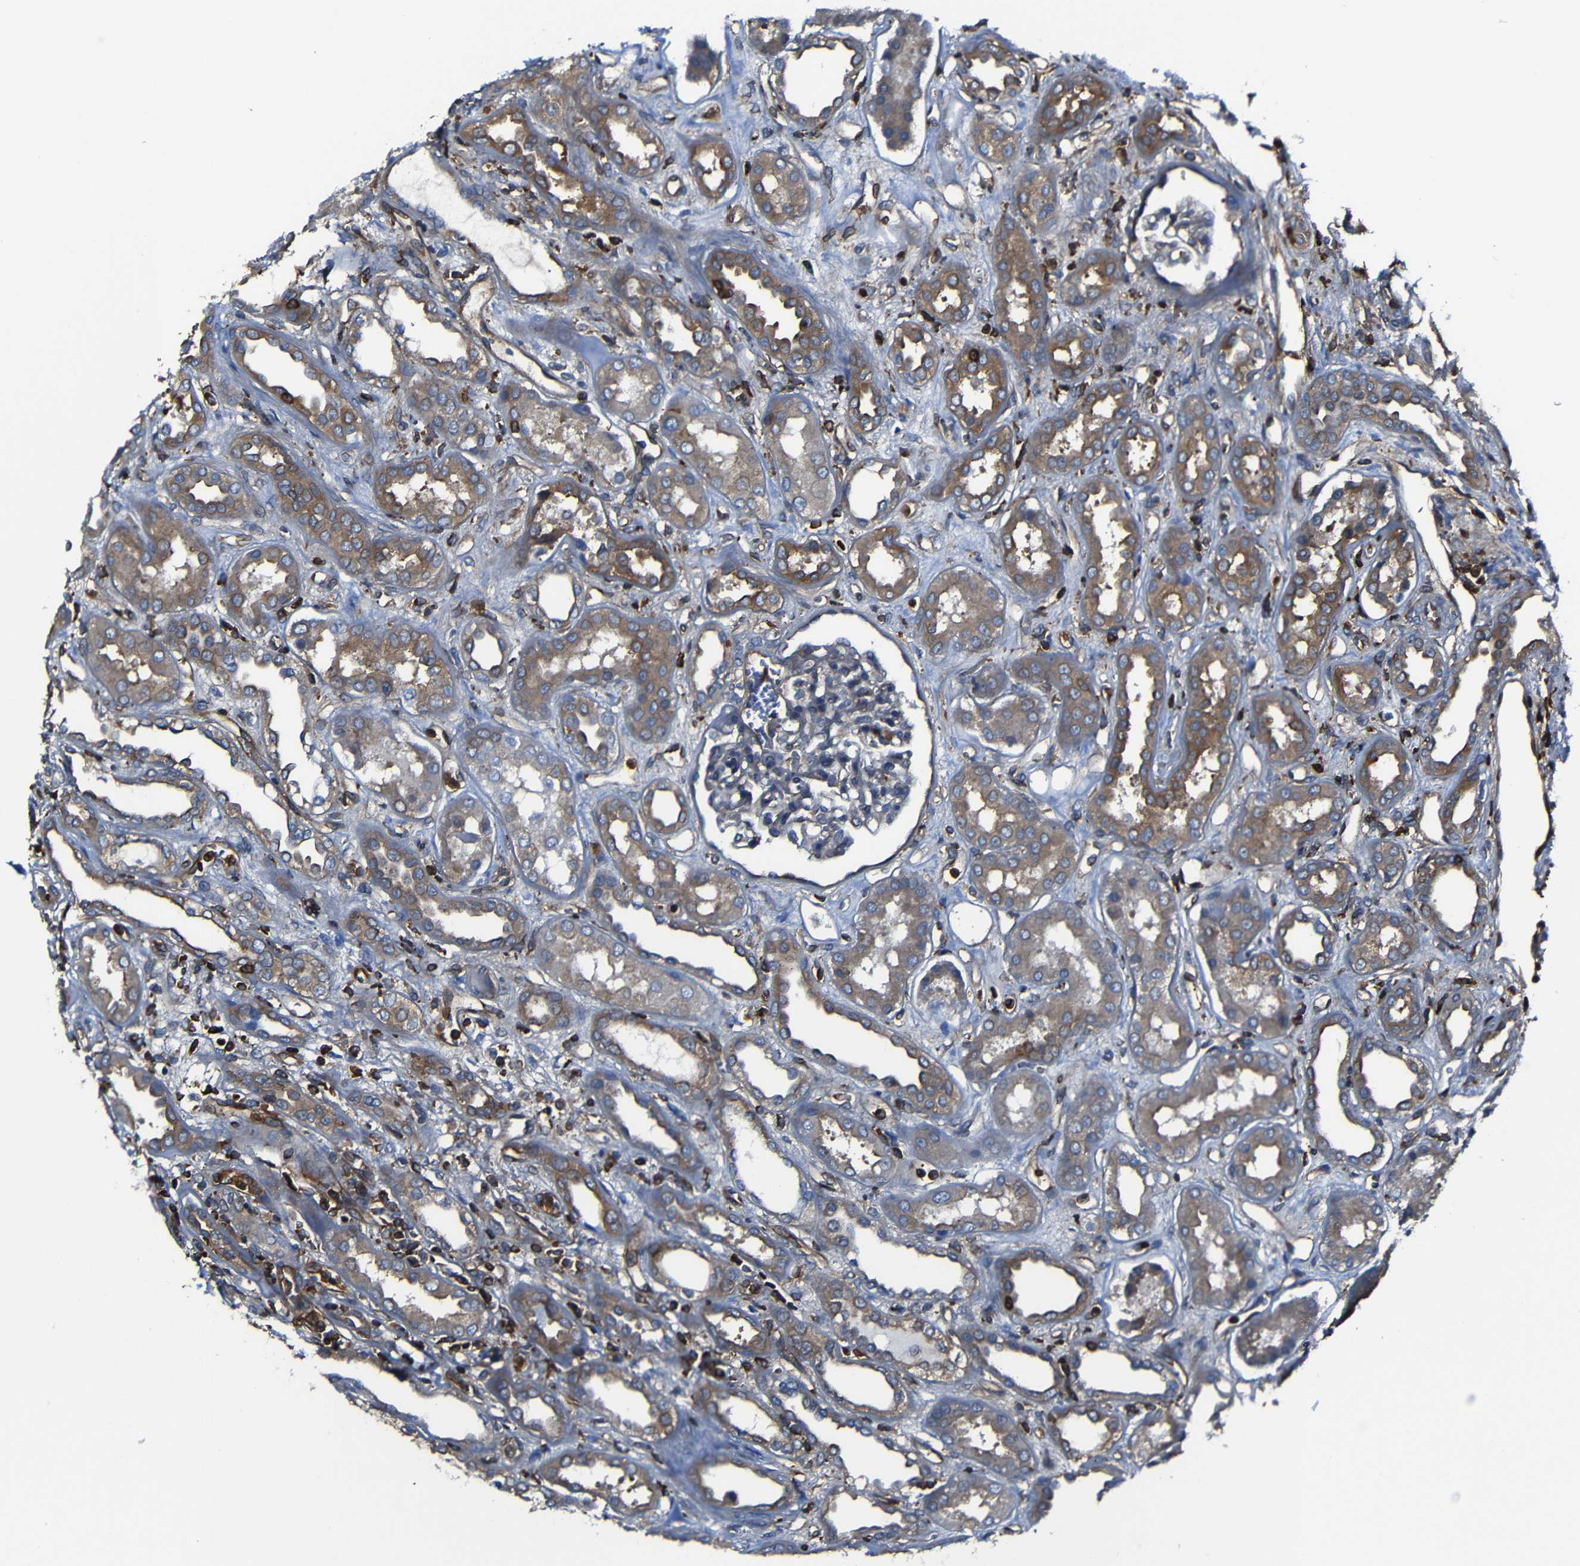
{"staining": {"intensity": "strong", "quantity": "<25%", "location": "cytoplasmic/membranous"}, "tissue": "kidney", "cell_type": "Cells in glomeruli", "image_type": "normal", "snomed": [{"axis": "morphology", "description": "Normal tissue, NOS"}, {"axis": "topography", "description": "Kidney"}], "caption": "This histopathology image demonstrates IHC staining of normal kidney, with medium strong cytoplasmic/membranous staining in approximately <25% of cells in glomeruli.", "gene": "ARHGEF1", "patient": {"sex": "male", "age": 59}}